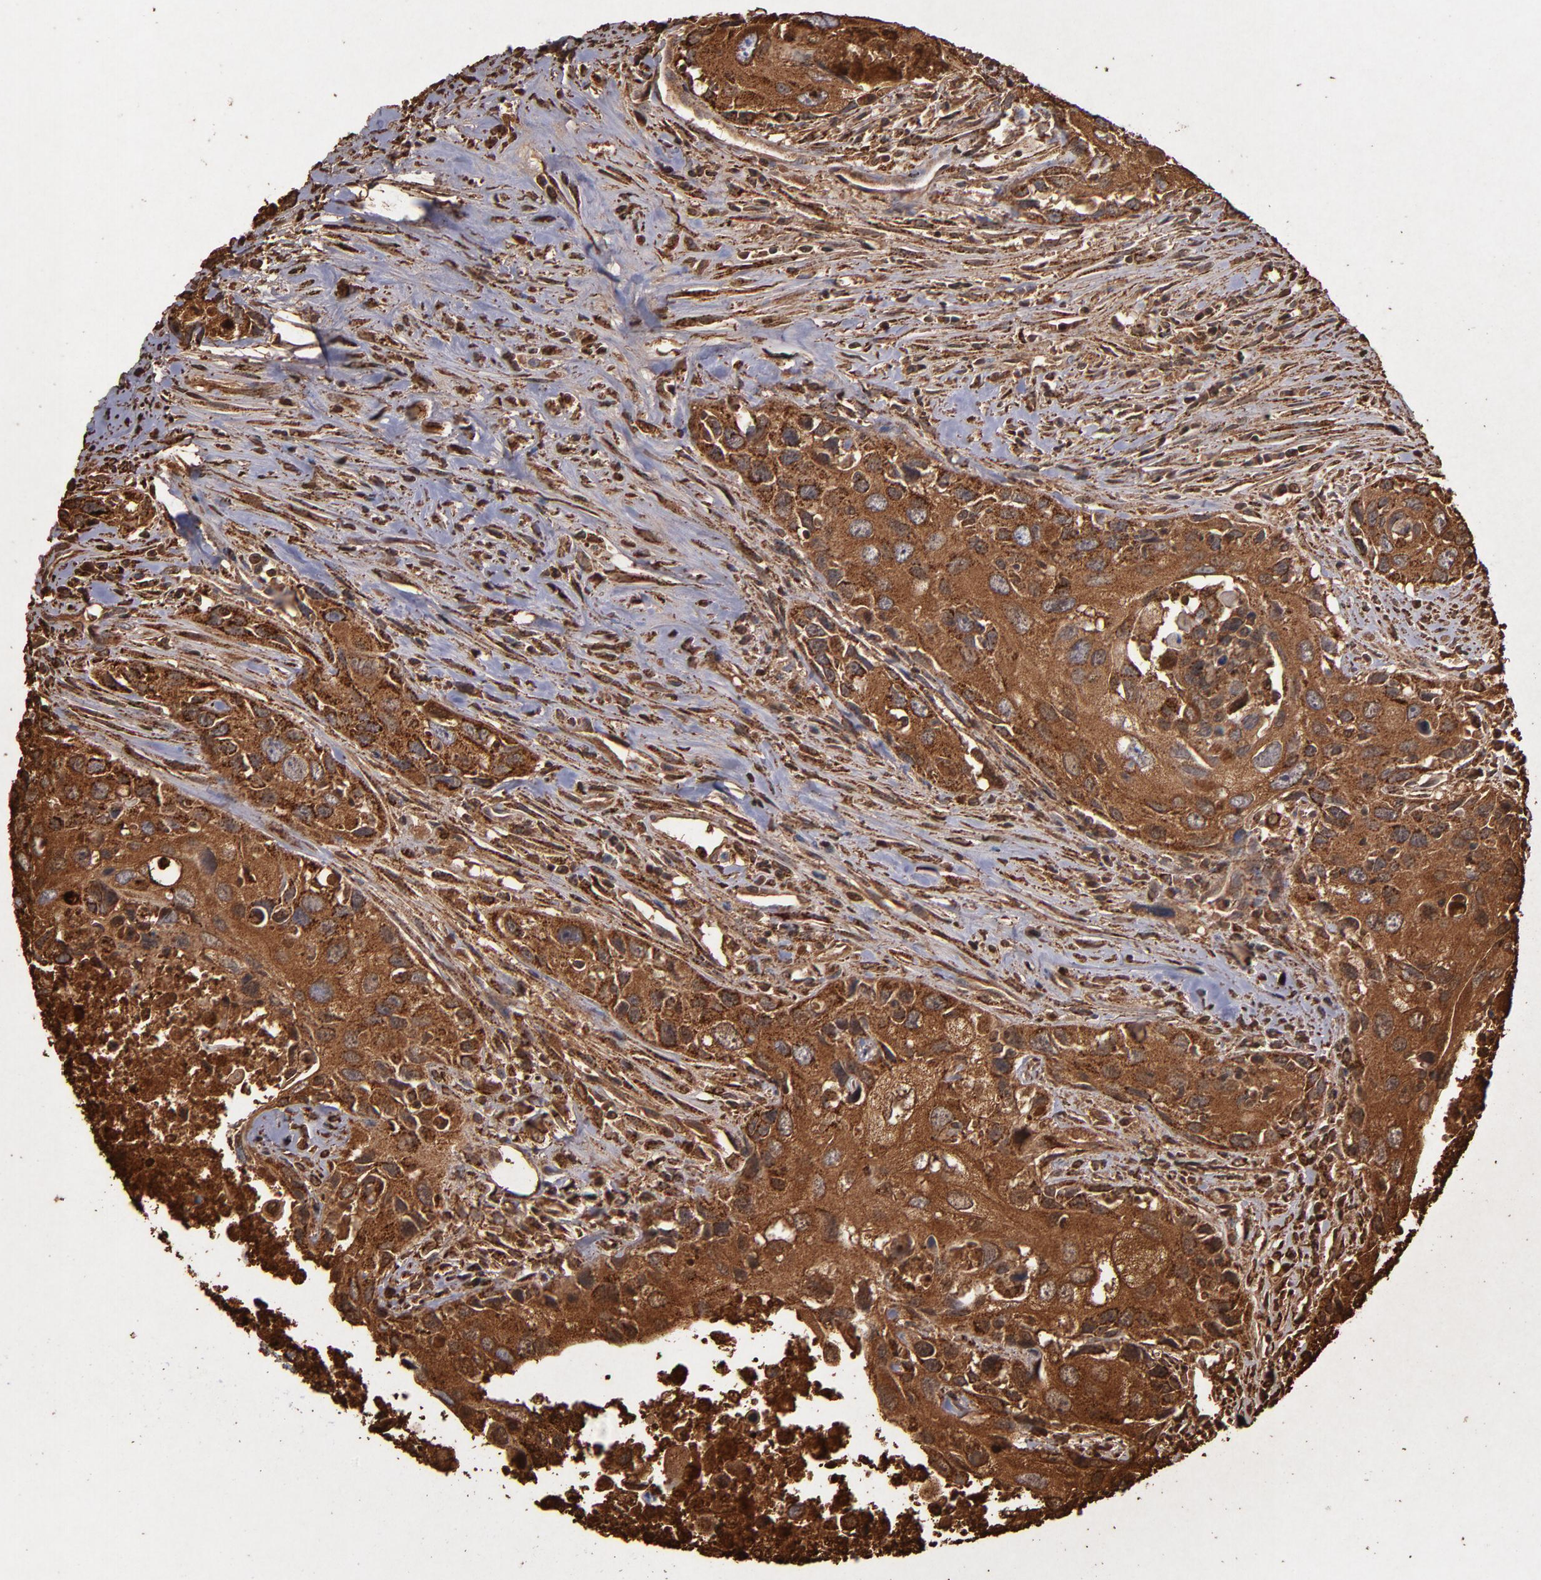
{"staining": {"intensity": "strong", "quantity": ">75%", "location": "cytoplasmic/membranous"}, "tissue": "urothelial cancer", "cell_type": "Tumor cells", "image_type": "cancer", "snomed": [{"axis": "morphology", "description": "Urothelial carcinoma, High grade"}, {"axis": "topography", "description": "Urinary bladder"}], "caption": "This photomicrograph demonstrates high-grade urothelial carcinoma stained with immunohistochemistry (IHC) to label a protein in brown. The cytoplasmic/membranous of tumor cells show strong positivity for the protein. Nuclei are counter-stained blue.", "gene": "SOD2", "patient": {"sex": "male", "age": 71}}